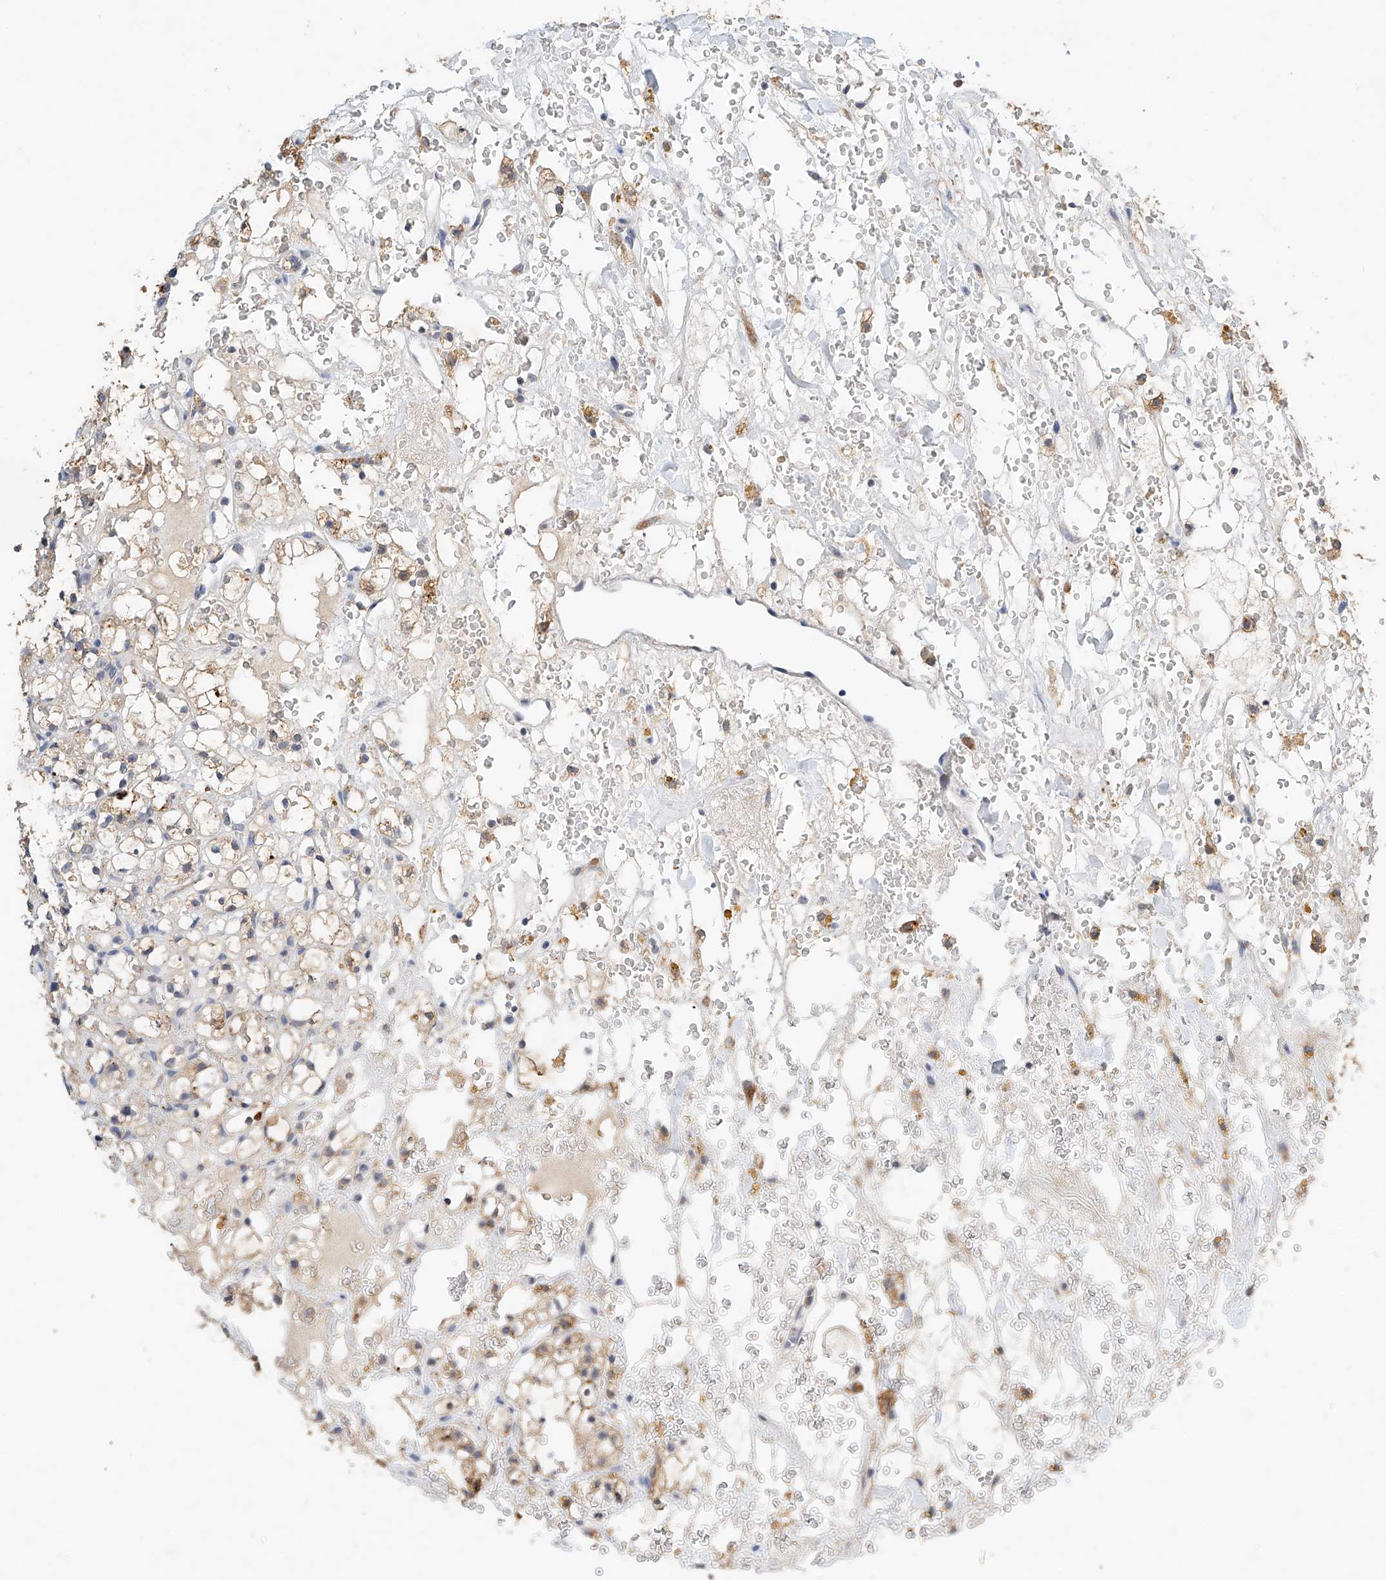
{"staining": {"intensity": "weak", "quantity": "<25%", "location": "cytoplasmic/membranous"}, "tissue": "renal cancer", "cell_type": "Tumor cells", "image_type": "cancer", "snomed": [{"axis": "morphology", "description": "Adenocarcinoma, NOS"}, {"axis": "topography", "description": "Kidney"}], "caption": "Renal cancer stained for a protein using immunohistochemistry (IHC) displays no staining tumor cells.", "gene": "CTDP1", "patient": {"sex": "male", "age": 61}}